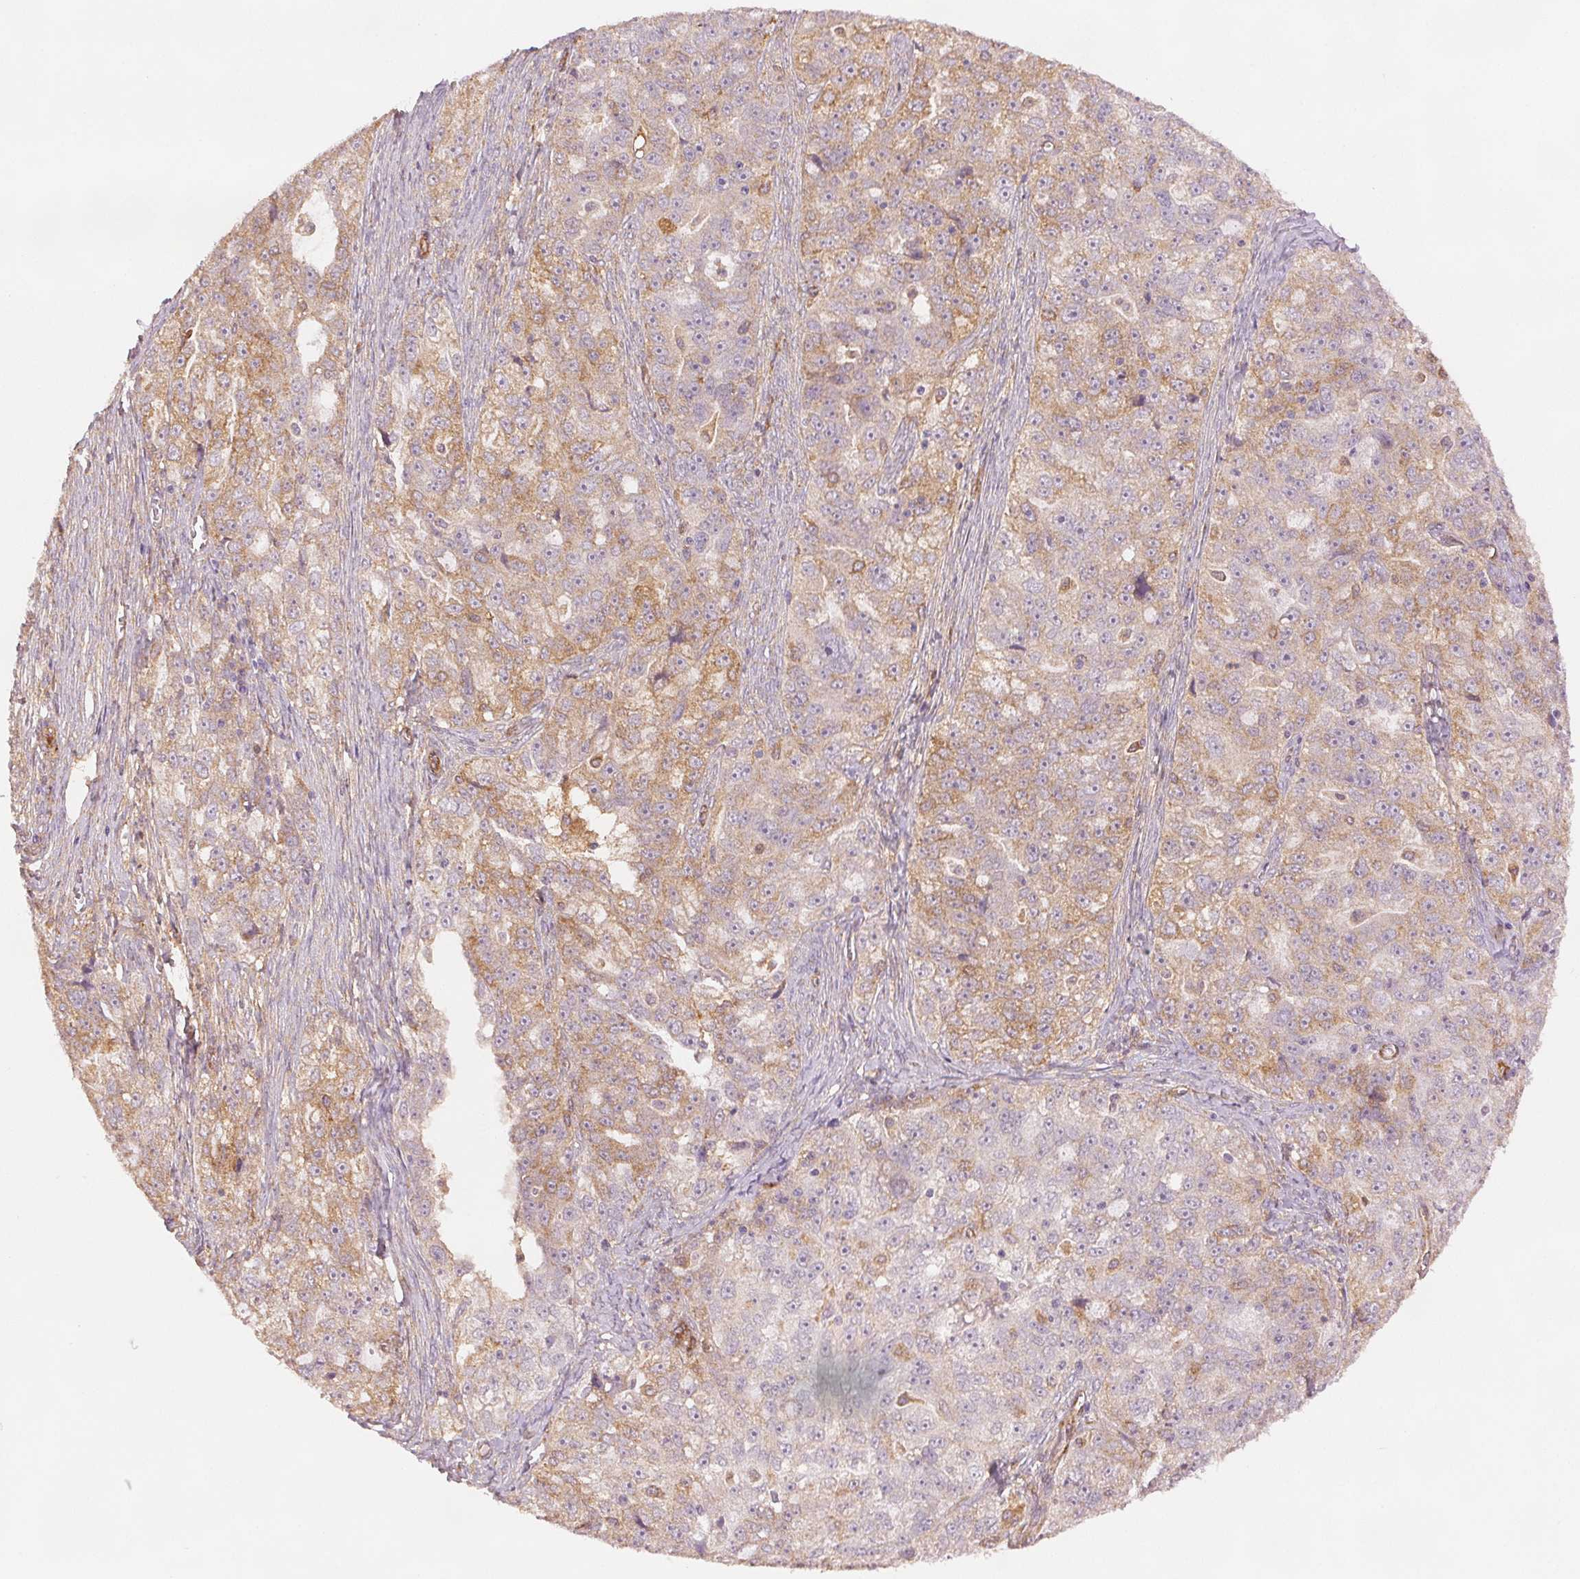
{"staining": {"intensity": "weak", "quantity": "25%-75%", "location": "cytoplasmic/membranous"}, "tissue": "ovarian cancer", "cell_type": "Tumor cells", "image_type": "cancer", "snomed": [{"axis": "morphology", "description": "Cystadenocarcinoma, serous, NOS"}, {"axis": "topography", "description": "Ovary"}], "caption": "Immunohistochemistry (IHC) (DAB (3,3'-diaminobenzidine)) staining of human serous cystadenocarcinoma (ovarian) exhibits weak cytoplasmic/membranous protein positivity in about 25%-75% of tumor cells.", "gene": "DIAPH2", "patient": {"sex": "female", "age": 51}}